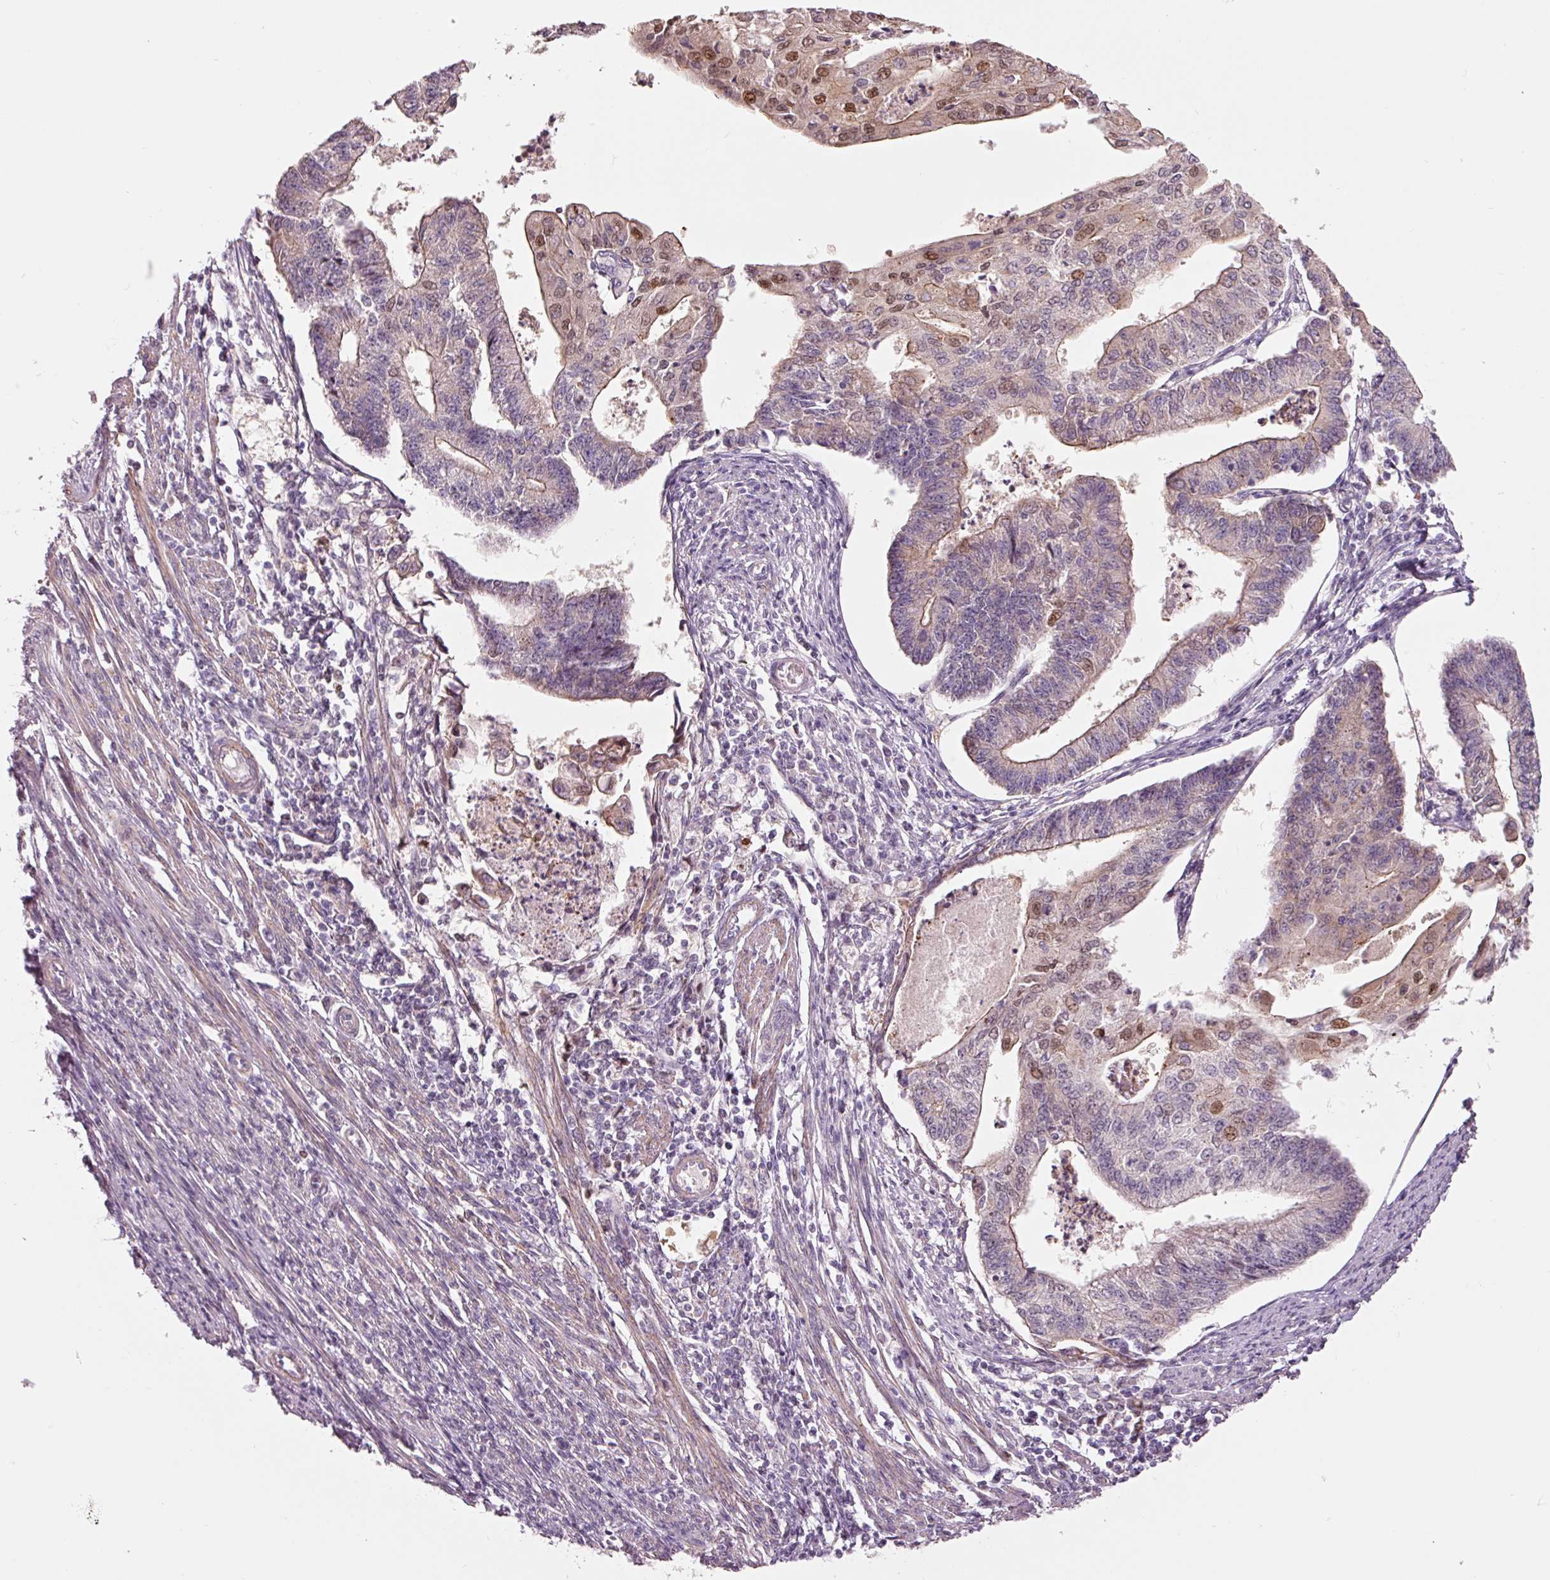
{"staining": {"intensity": "moderate", "quantity": "<25%", "location": "cytoplasmic/membranous,nuclear"}, "tissue": "endometrial cancer", "cell_type": "Tumor cells", "image_type": "cancer", "snomed": [{"axis": "morphology", "description": "Adenocarcinoma, NOS"}, {"axis": "topography", "description": "Endometrium"}], "caption": "IHC (DAB) staining of human endometrial cancer demonstrates moderate cytoplasmic/membranous and nuclear protein expression in approximately <25% of tumor cells. (DAB IHC, brown staining for protein, blue staining for nuclei).", "gene": "DAPP1", "patient": {"sex": "female", "age": 56}}